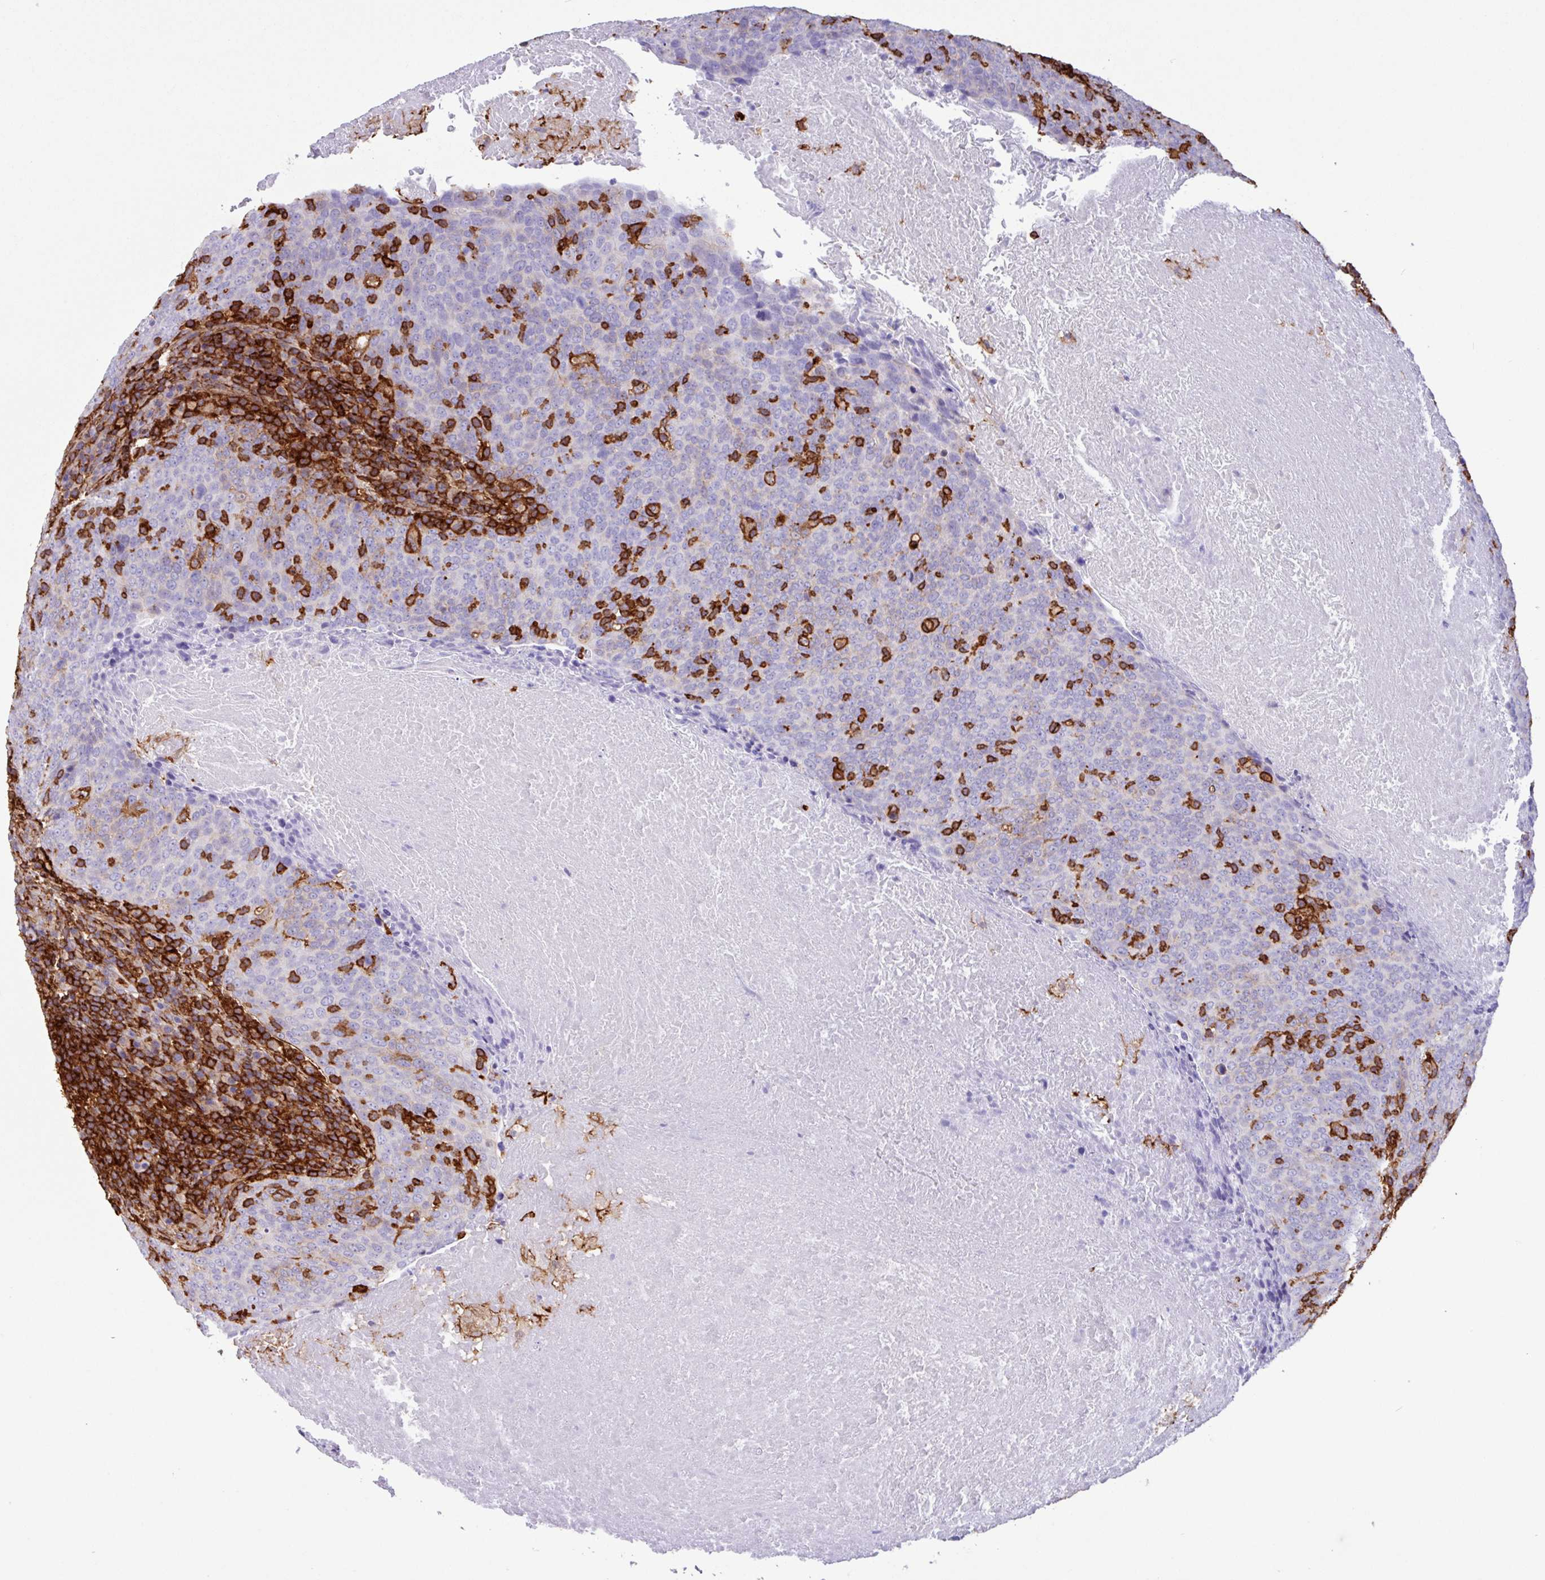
{"staining": {"intensity": "moderate", "quantity": "<25%", "location": "cytoplasmic/membranous"}, "tissue": "head and neck cancer", "cell_type": "Tumor cells", "image_type": "cancer", "snomed": [{"axis": "morphology", "description": "Squamous cell carcinoma, NOS"}, {"axis": "morphology", "description": "Squamous cell carcinoma, metastatic, NOS"}, {"axis": "topography", "description": "Lymph node"}, {"axis": "topography", "description": "Head-Neck"}], "caption": "Immunohistochemistry (IHC) of human head and neck cancer shows low levels of moderate cytoplasmic/membranous staining in approximately <25% of tumor cells.", "gene": "PPP1R18", "patient": {"sex": "male", "age": 62}}